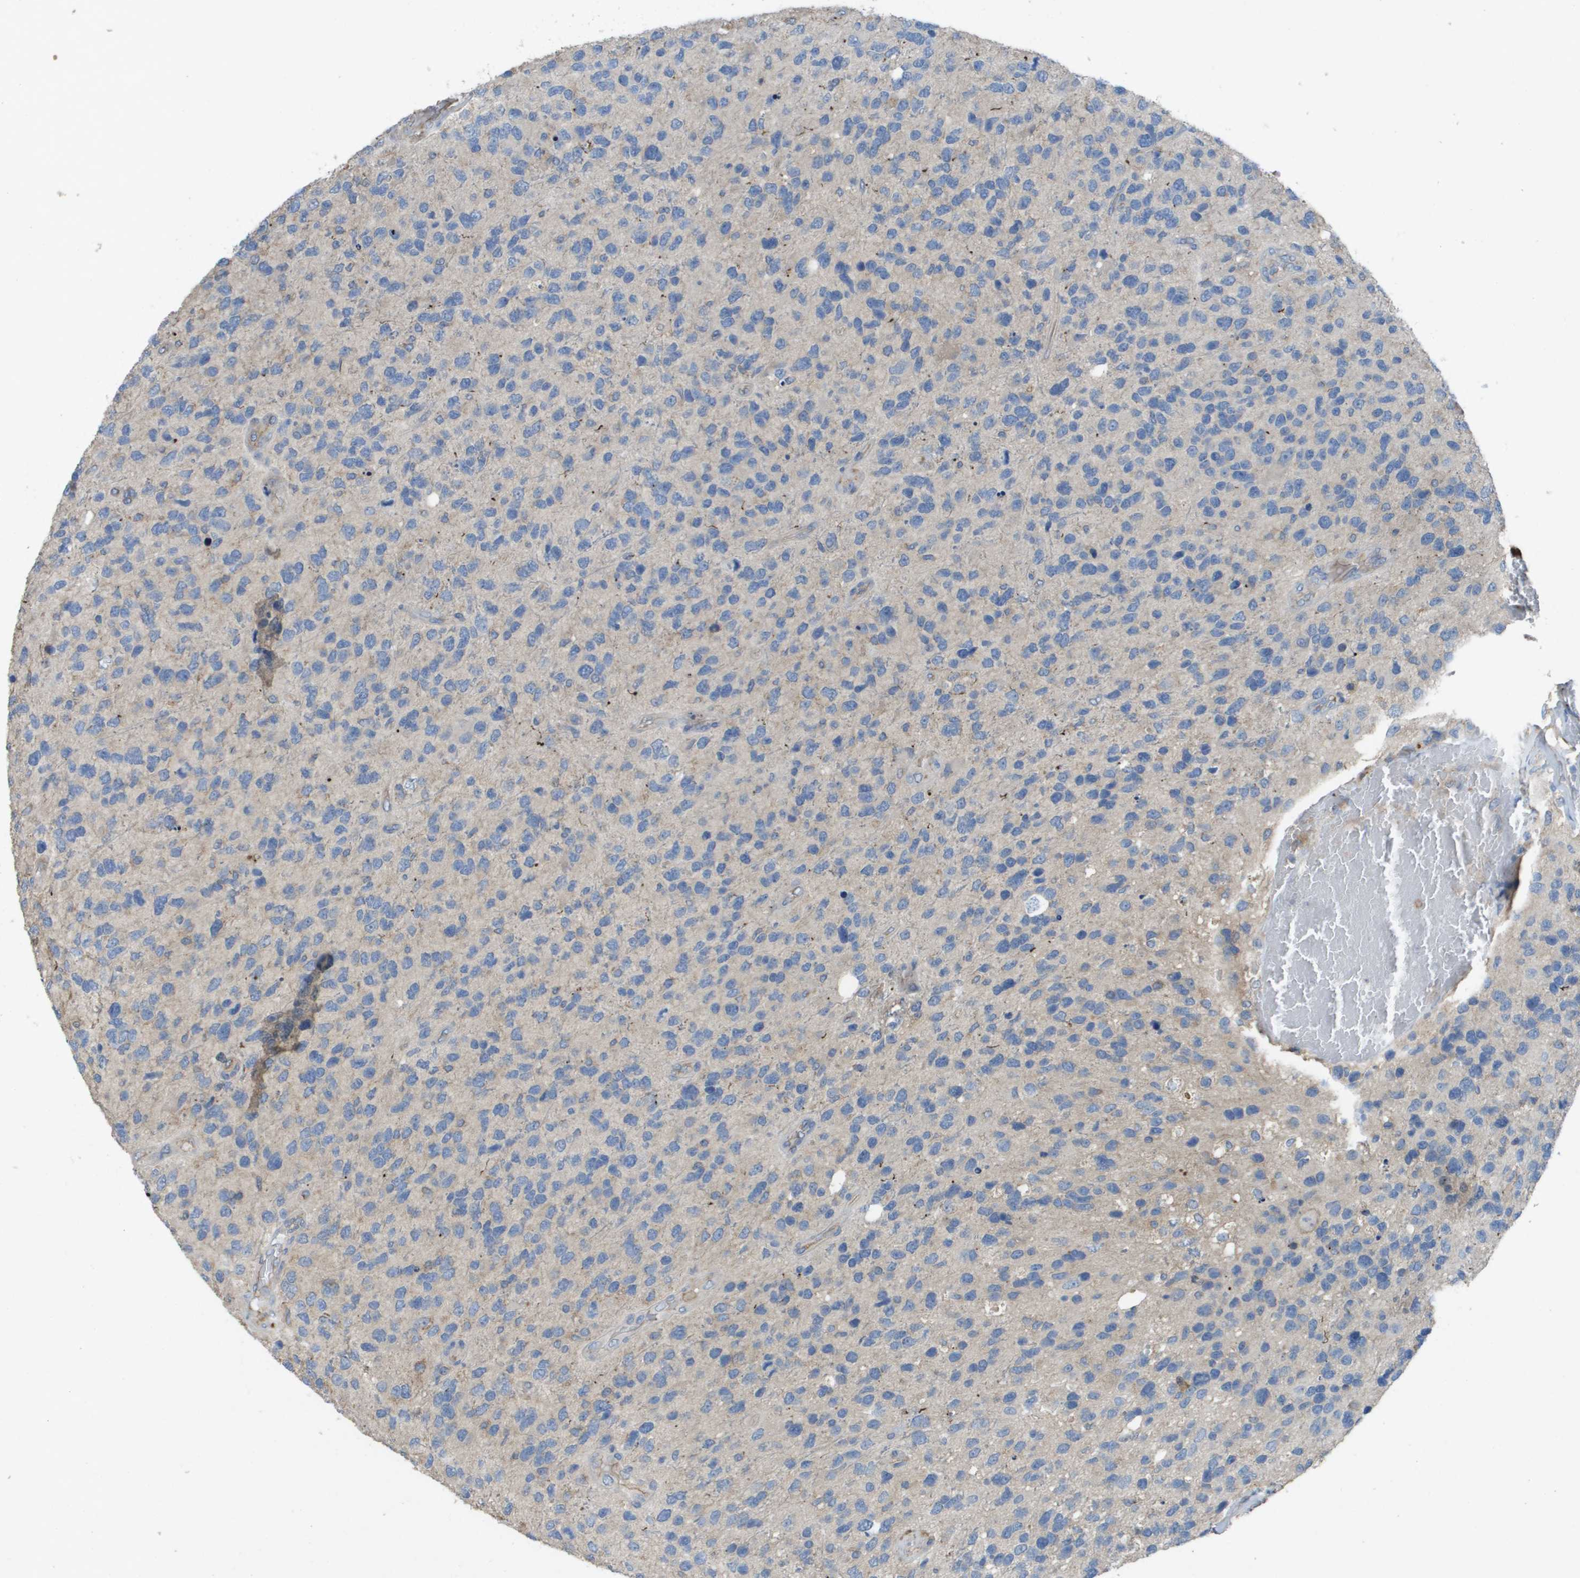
{"staining": {"intensity": "negative", "quantity": "none", "location": "none"}, "tissue": "glioma", "cell_type": "Tumor cells", "image_type": "cancer", "snomed": [{"axis": "morphology", "description": "Glioma, malignant, High grade"}, {"axis": "topography", "description": "Brain"}], "caption": "Human high-grade glioma (malignant) stained for a protein using immunohistochemistry (IHC) reveals no staining in tumor cells.", "gene": "CLCA4", "patient": {"sex": "female", "age": 58}}